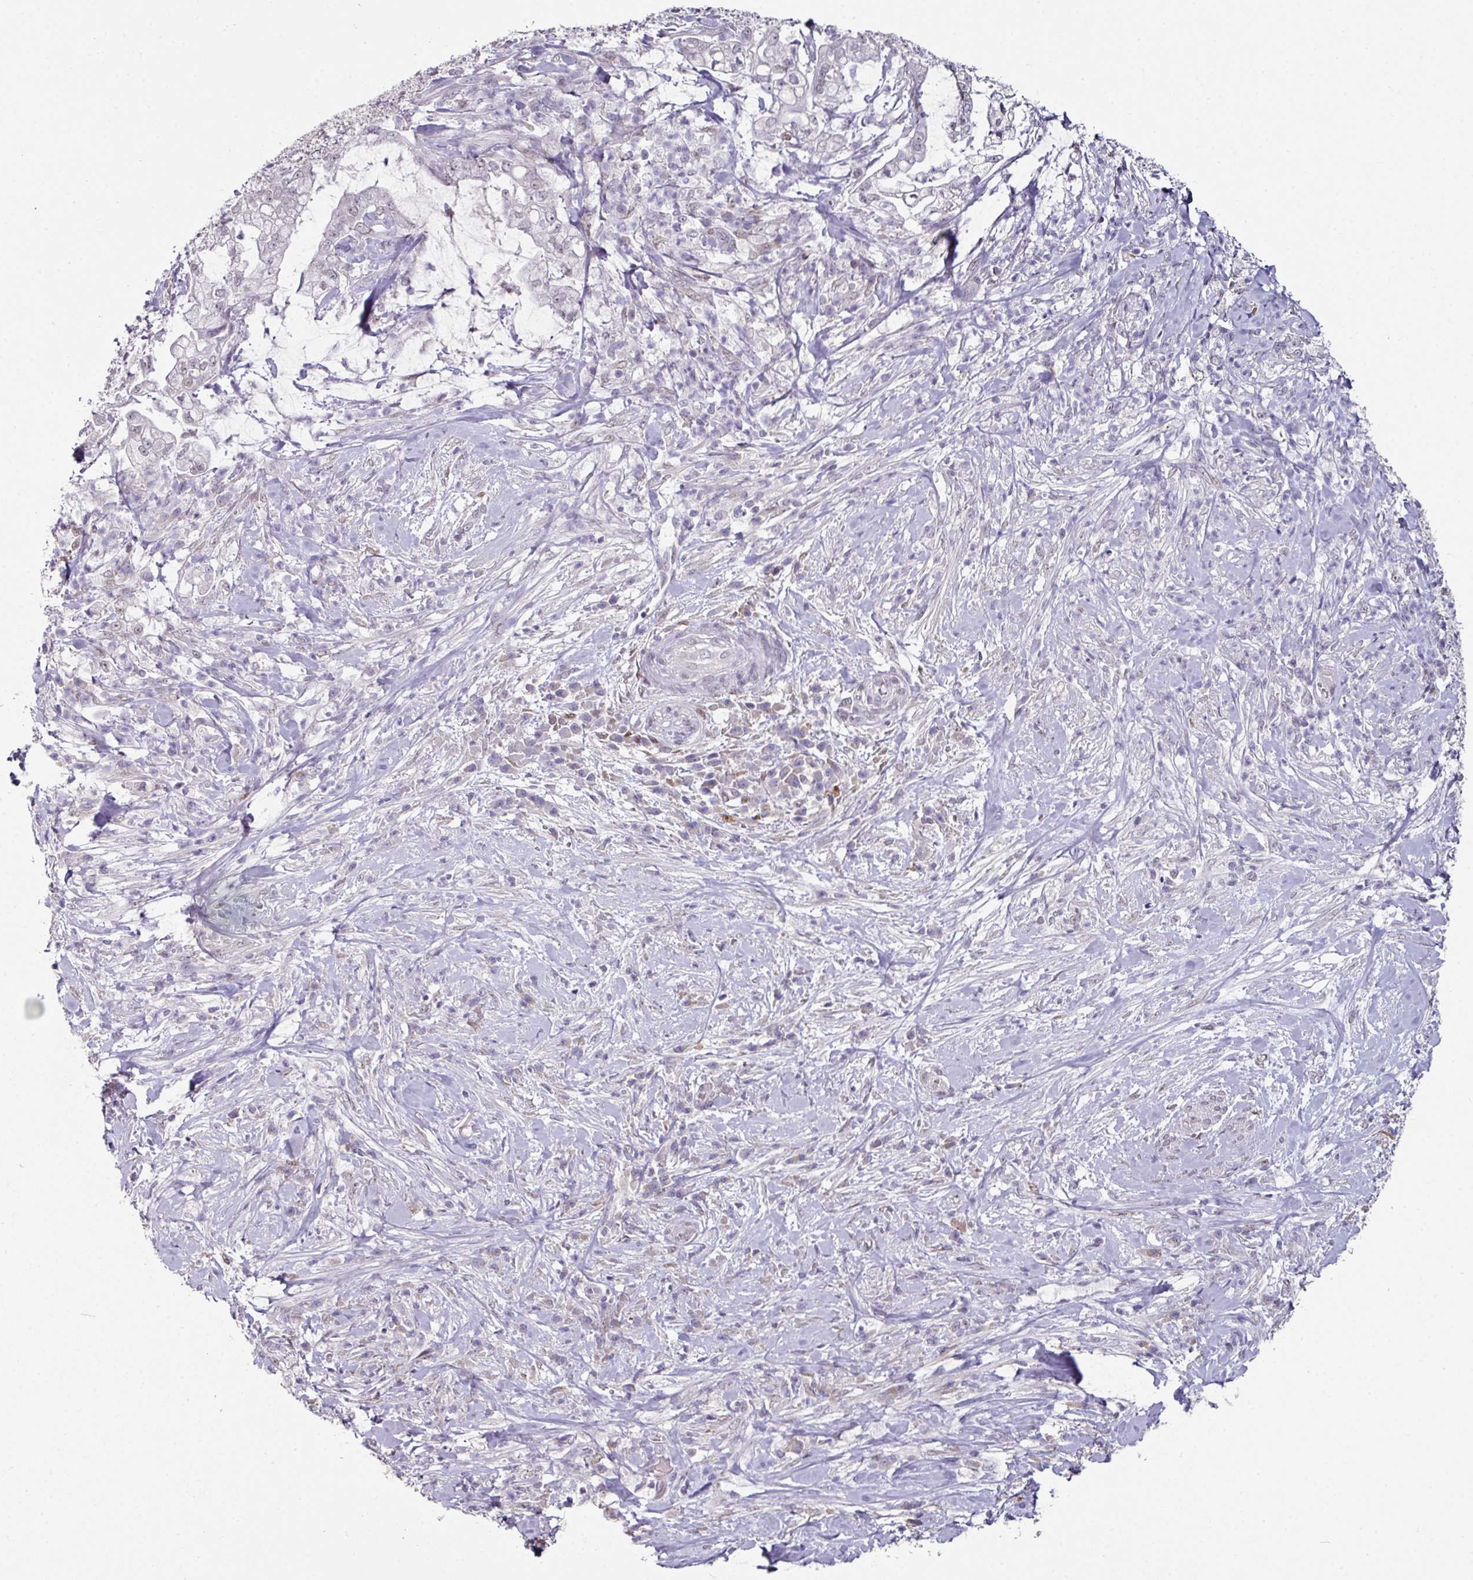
{"staining": {"intensity": "weak", "quantity": "25%-75%", "location": "nuclear"}, "tissue": "pancreatic cancer", "cell_type": "Tumor cells", "image_type": "cancer", "snomed": [{"axis": "morphology", "description": "Adenocarcinoma, NOS"}, {"axis": "topography", "description": "Pancreas"}], "caption": "A high-resolution micrograph shows immunohistochemistry staining of adenocarcinoma (pancreatic), which displays weak nuclear positivity in about 25%-75% of tumor cells.", "gene": "ELK1", "patient": {"sex": "female", "age": 69}}